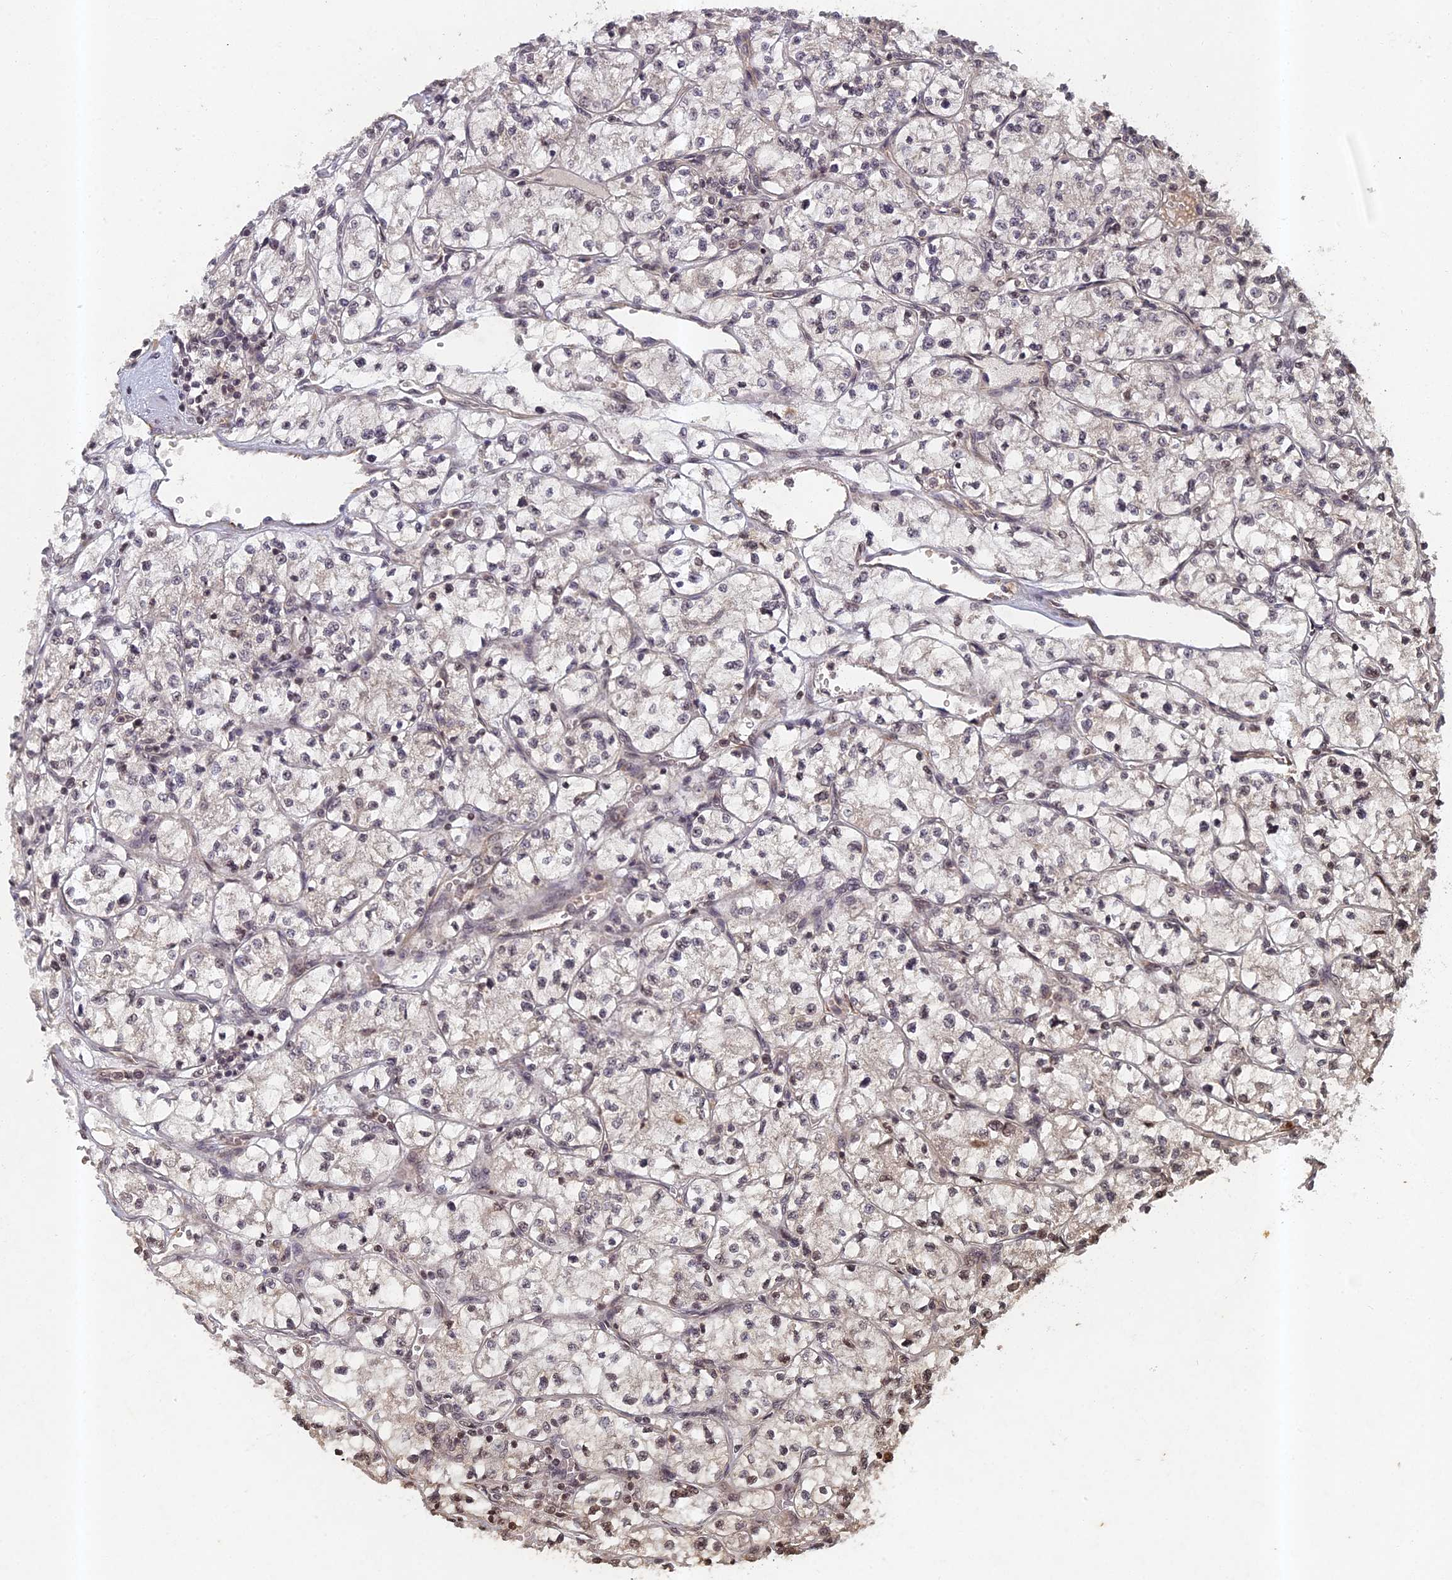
{"staining": {"intensity": "negative", "quantity": "none", "location": "none"}, "tissue": "renal cancer", "cell_type": "Tumor cells", "image_type": "cancer", "snomed": [{"axis": "morphology", "description": "Adenocarcinoma, NOS"}, {"axis": "topography", "description": "Kidney"}], "caption": "The micrograph shows no staining of tumor cells in adenocarcinoma (renal).", "gene": "ABCB10", "patient": {"sex": "female", "age": 64}}